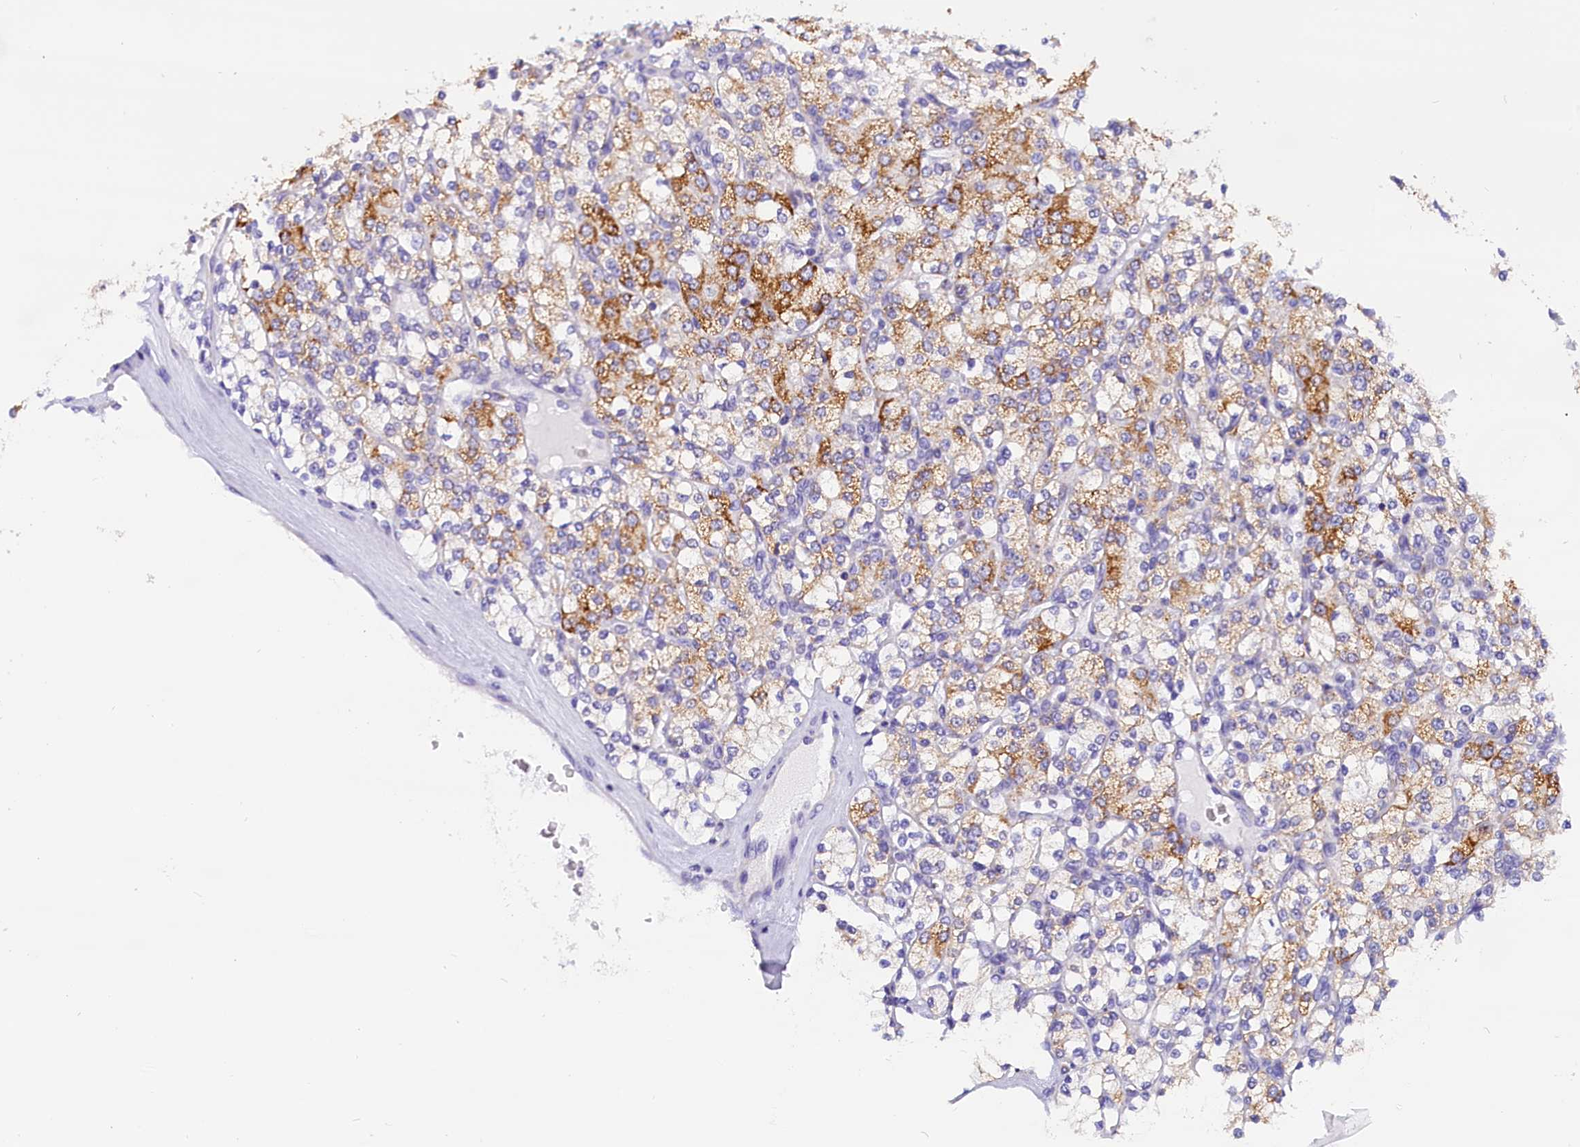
{"staining": {"intensity": "moderate", "quantity": ">75%", "location": "cytoplasmic/membranous"}, "tissue": "renal cancer", "cell_type": "Tumor cells", "image_type": "cancer", "snomed": [{"axis": "morphology", "description": "Adenocarcinoma, NOS"}, {"axis": "topography", "description": "Kidney"}], "caption": "IHC of human renal adenocarcinoma reveals medium levels of moderate cytoplasmic/membranous positivity in approximately >75% of tumor cells.", "gene": "ABAT", "patient": {"sex": "male", "age": 77}}